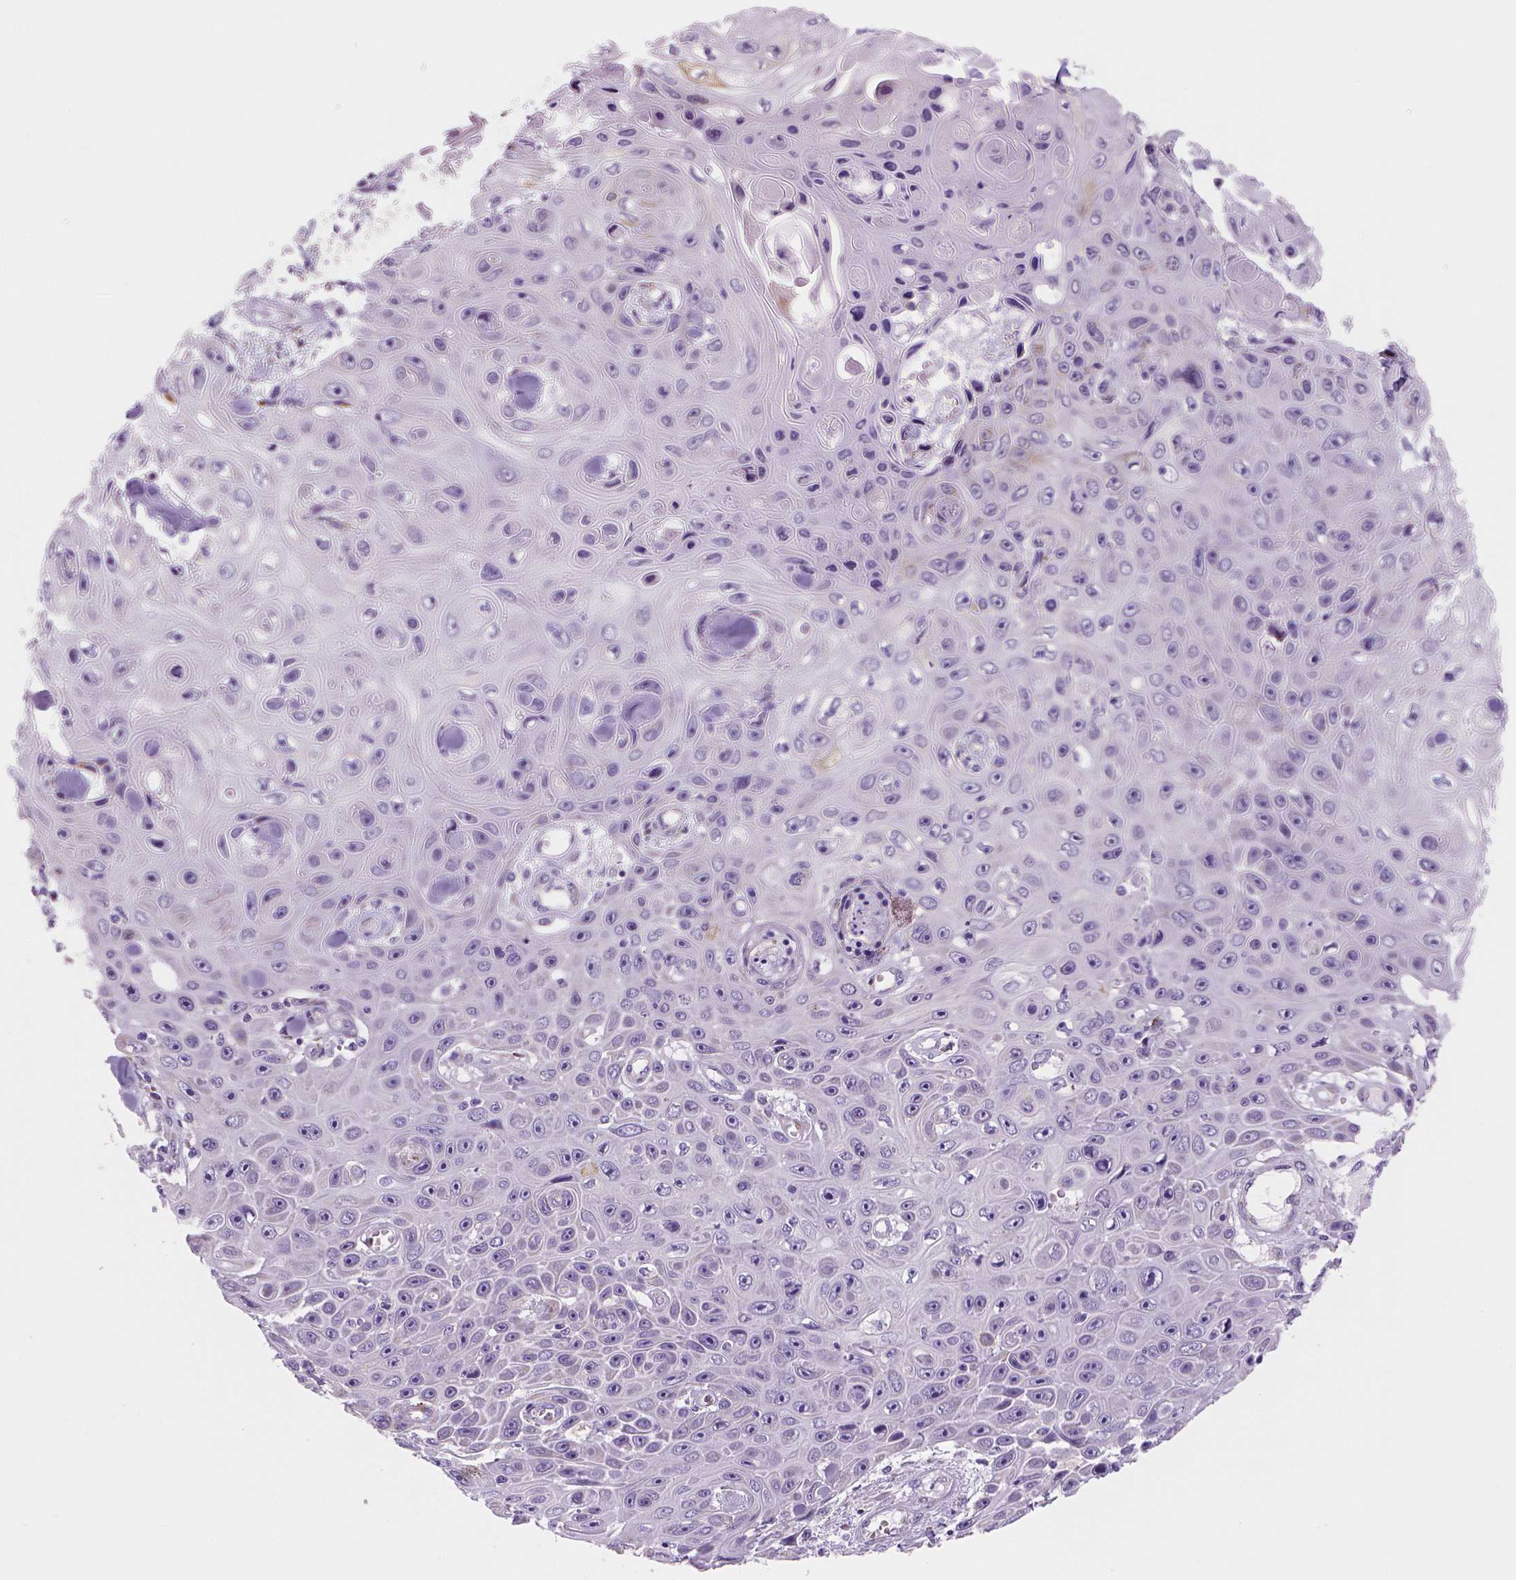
{"staining": {"intensity": "moderate", "quantity": "<25%", "location": "cytoplasmic/membranous"}, "tissue": "skin cancer", "cell_type": "Tumor cells", "image_type": "cancer", "snomed": [{"axis": "morphology", "description": "Squamous cell carcinoma, NOS"}, {"axis": "topography", "description": "Skin"}], "caption": "Immunohistochemistry (IHC) image of human squamous cell carcinoma (skin) stained for a protein (brown), which shows low levels of moderate cytoplasmic/membranous expression in about <25% of tumor cells.", "gene": "CES2", "patient": {"sex": "male", "age": 82}}